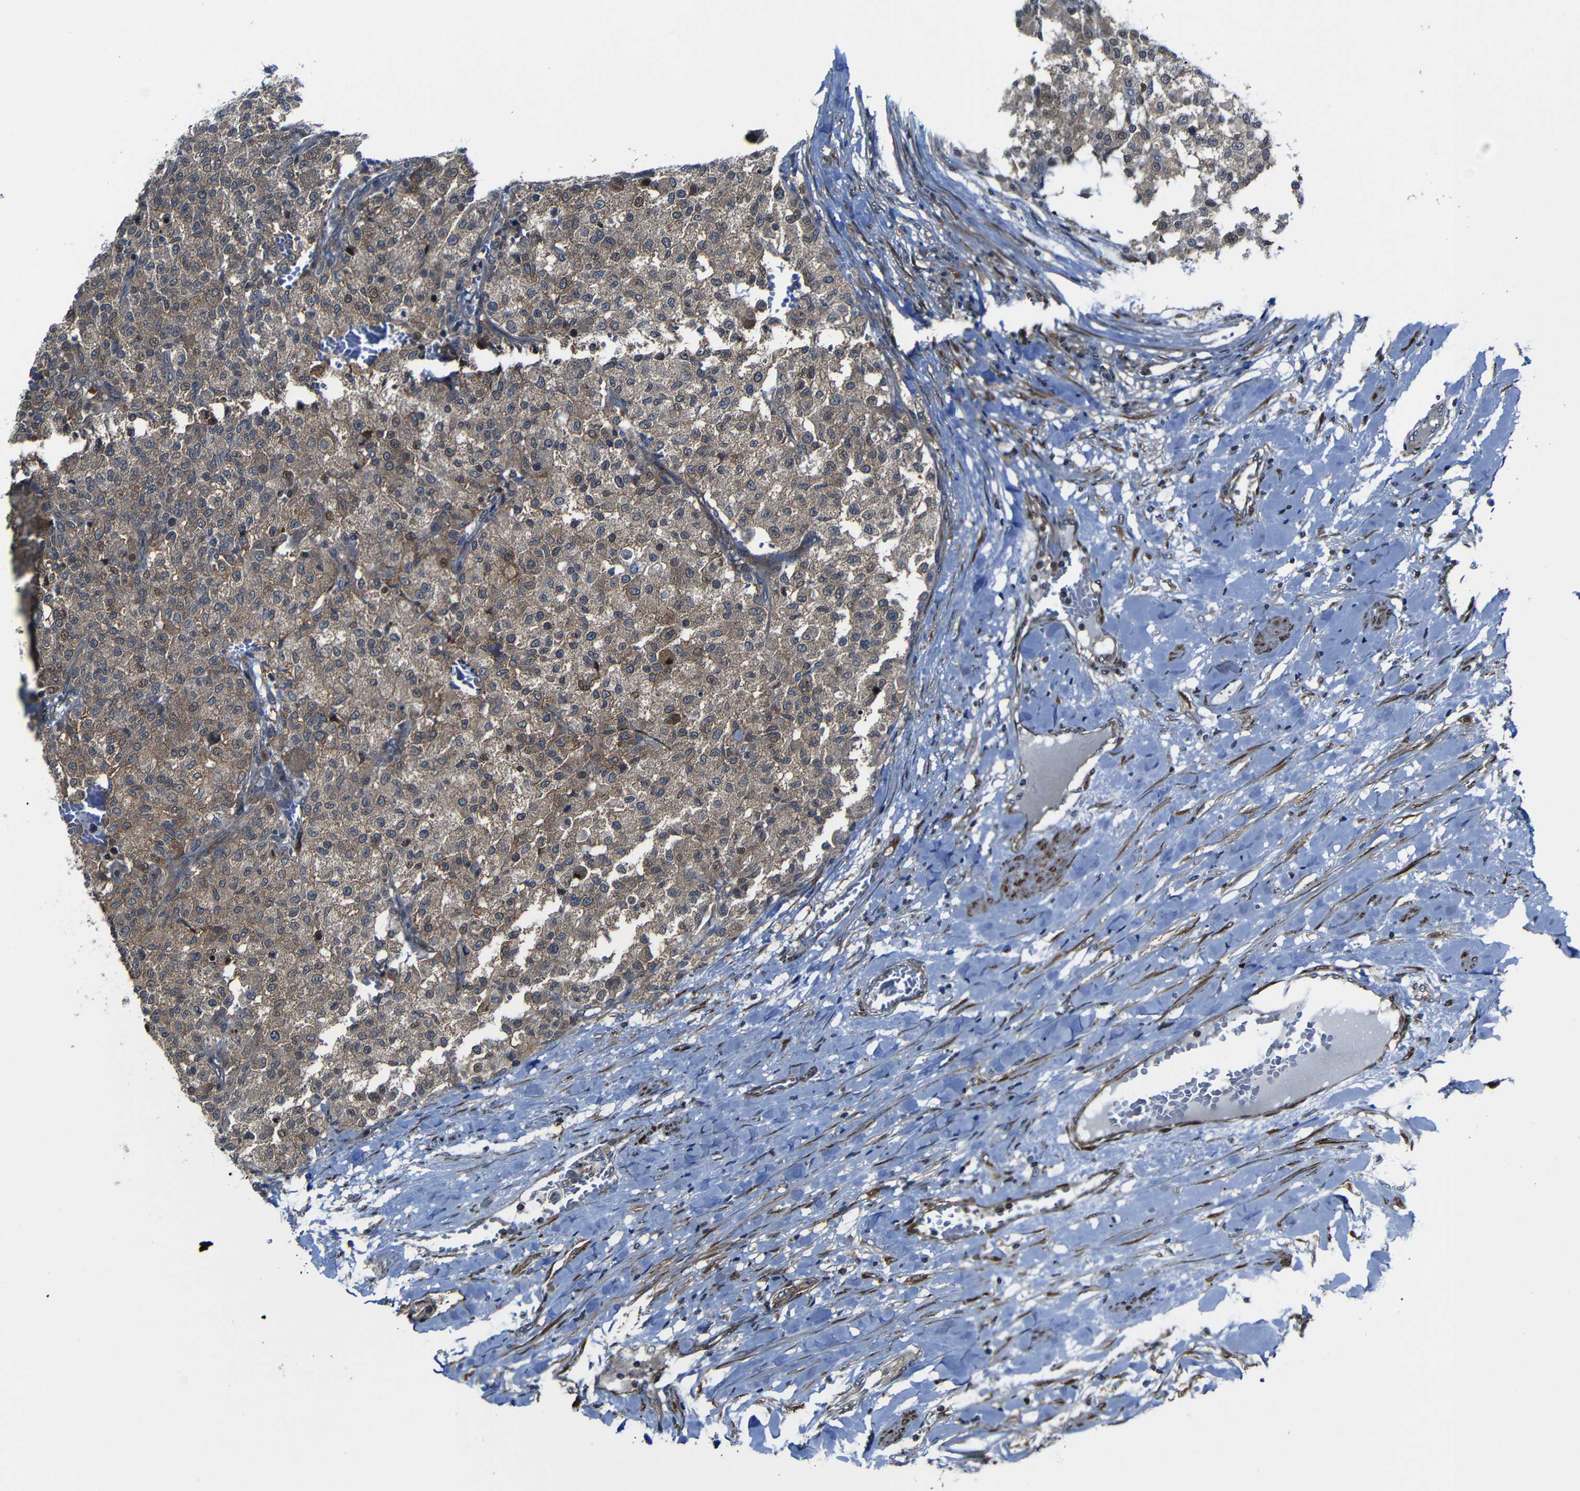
{"staining": {"intensity": "weak", "quantity": ">75%", "location": "cytoplasmic/membranous"}, "tissue": "testis cancer", "cell_type": "Tumor cells", "image_type": "cancer", "snomed": [{"axis": "morphology", "description": "Seminoma, NOS"}, {"axis": "topography", "description": "Testis"}], "caption": "A micrograph of human seminoma (testis) stained for a protein displays weak cytoplasmic/membranous brown staining in tumor cells.", "gene": "KIAA0513", "patient": {"sex": "male", "age": 59}}